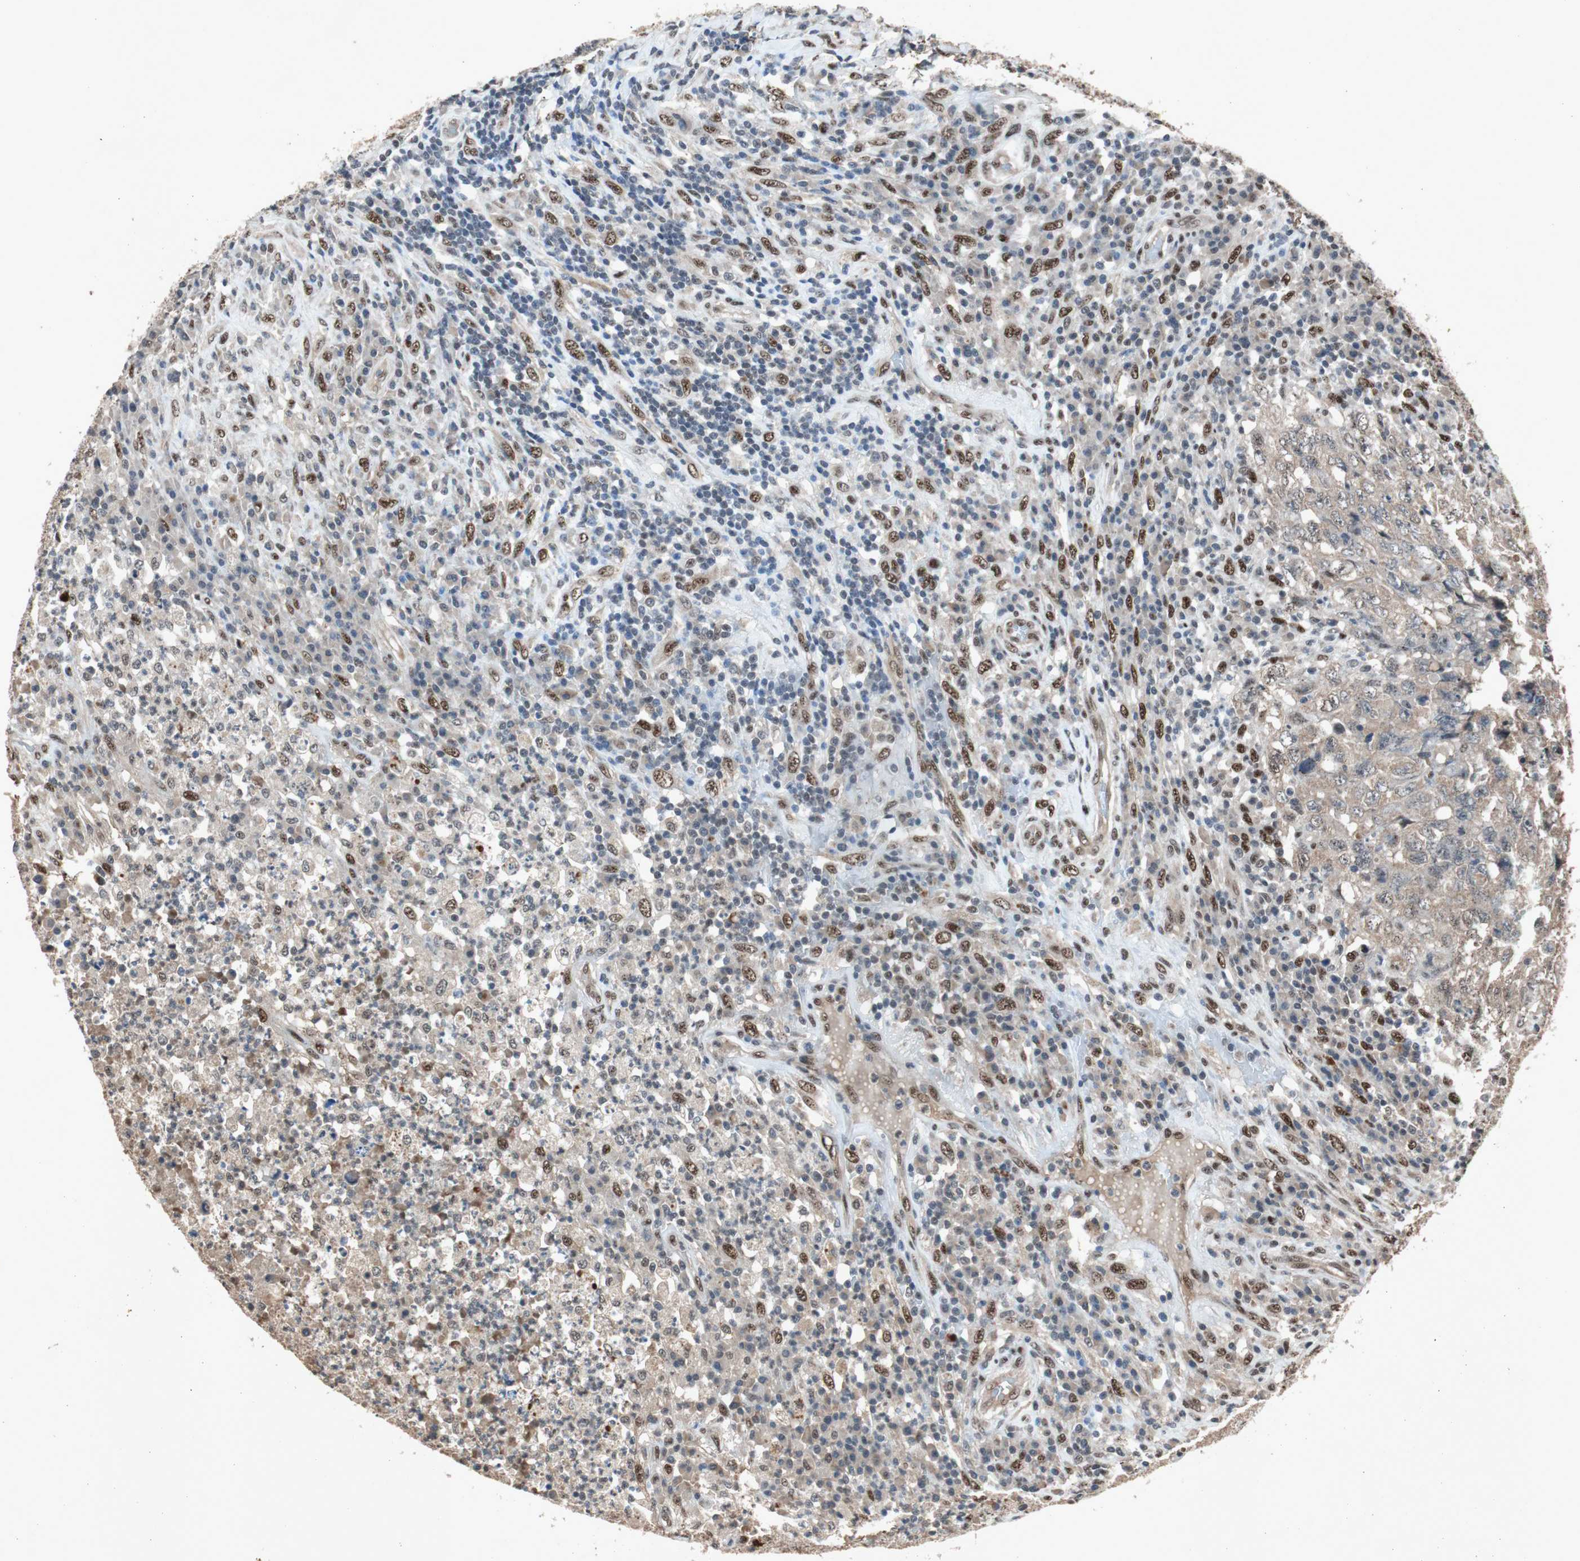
{"staining": {"intensity": "weak", "quantity": "25%-75%", "location": "cytoplasmic/membranous"}, "tissue": "testis cancer", "cell_type": "Tumor cells", "image_type": "cancer", "snomed": [{"axis": "morphology", "description": "Necrosis, NOS"}, {"axis": "morphology", "description": "Carcinoma, Embryonal, NOS"}, {"axis": "topography", "description": "Testis"}], "caption": "Immunohistochemical staining of testis cancer displays weak cytoplasmic/membranous protein staining in approximately 25%-75% of tumor cells.", "gene": "PML", "patient": {"sex": "male", "age": 19}}